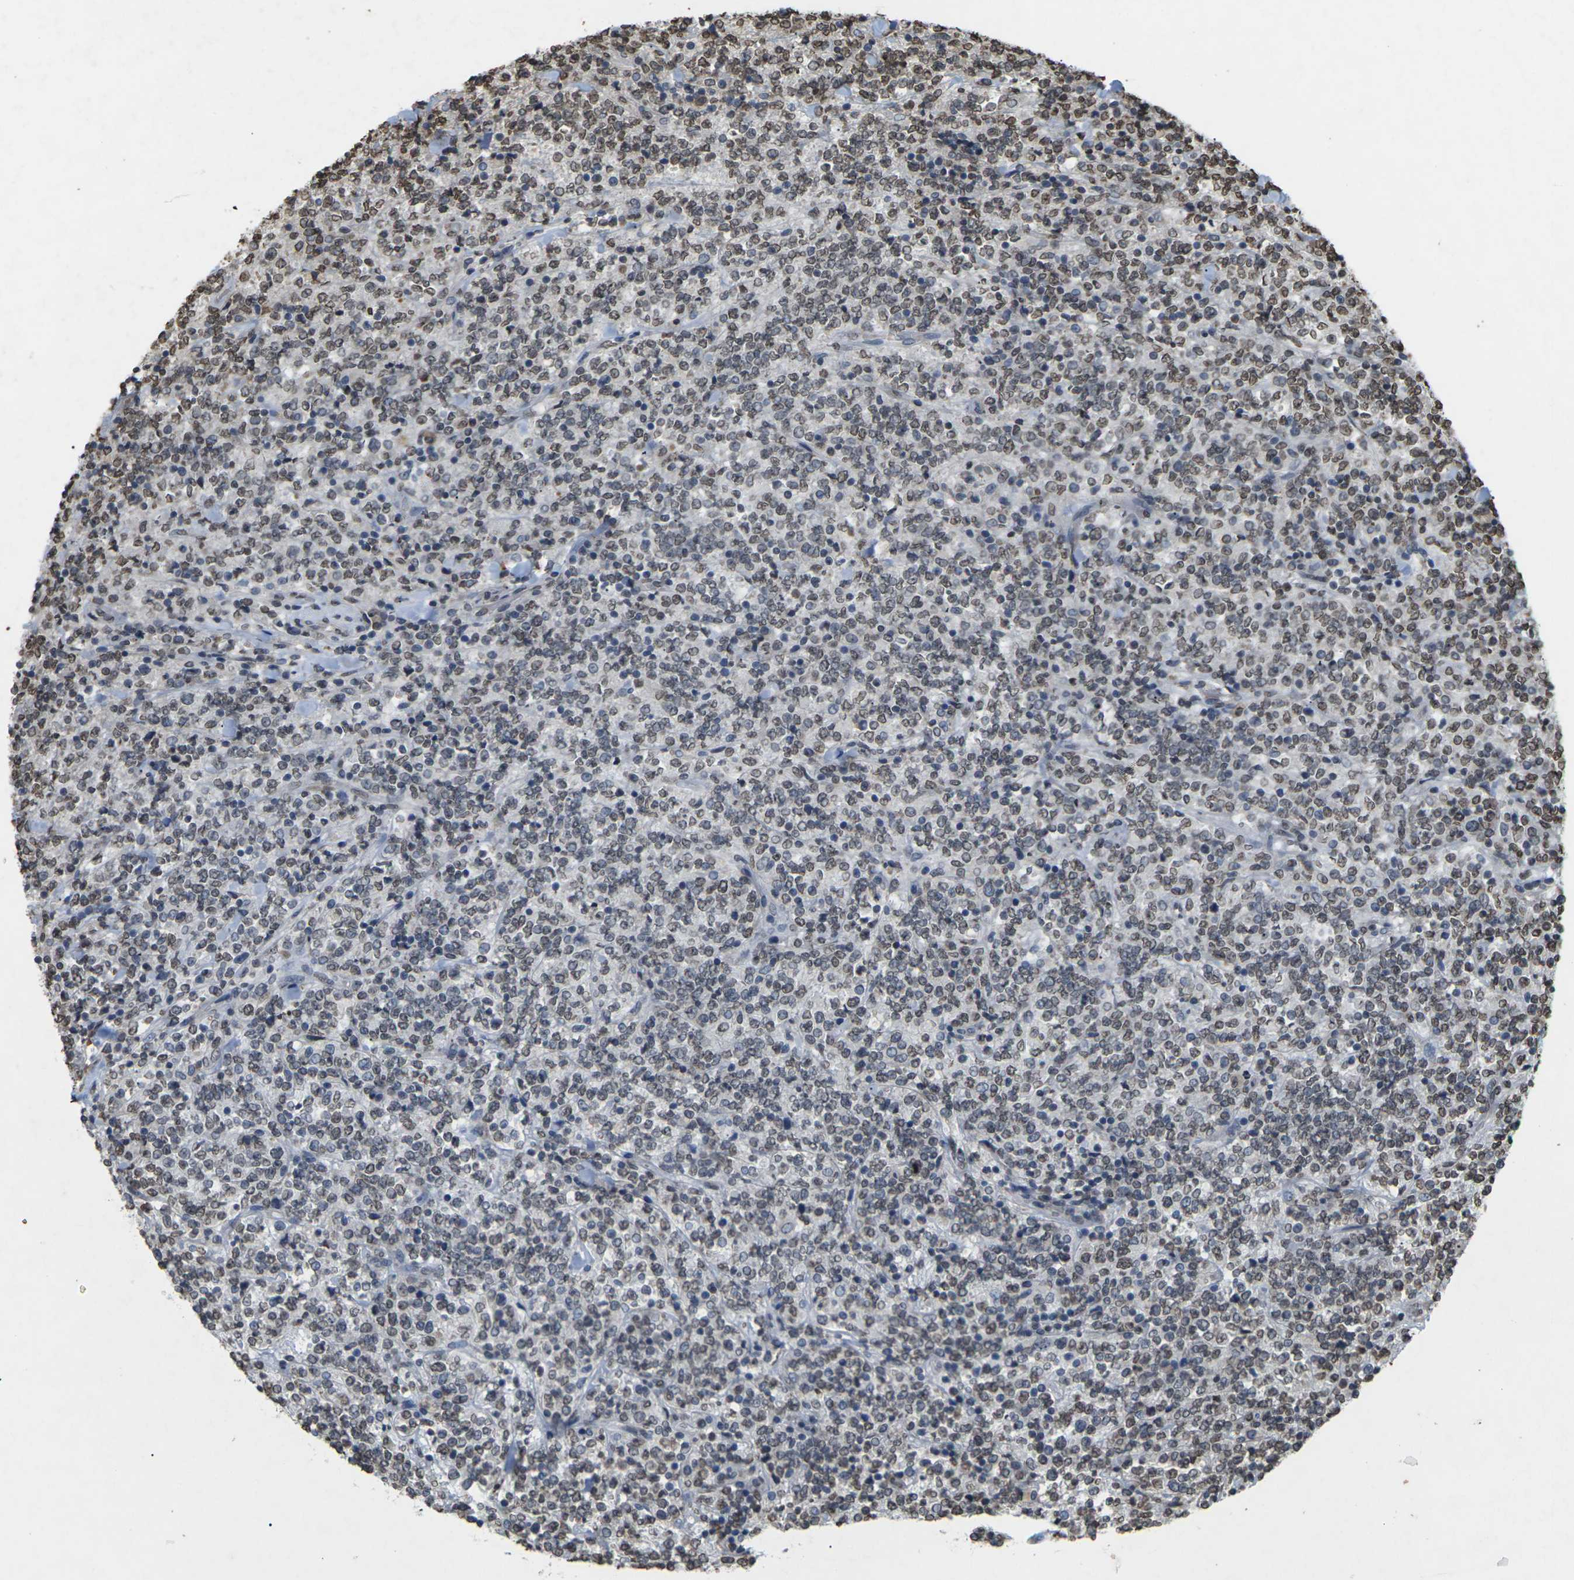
{"staining": {"intensity": "weak", "quantity": "25%-75%", "location": "nuclear"}, "tissue": "lymphoma", "cell_type": "Tumor cells", "image_type": "cancer", "snomed": [{"axis": "morphology", "description": "Malignant lymphoma, non-Hodgkin's type, High grade"}, {"axis": "topography", "description": "Soft tissue"}], "caption": "DAB (3,3'-diaminobenzidine) immunohistochemical staining of human high-grade malignant lymphoma, non-Hodgkin's type shows weak nuclear protein staining in approximately 25%-75% of tumor cells. (DAB (3,3'-diaminobenzidine) IHC, brown staining for protein, blue staining for nuclei).", "gene": "EMSY", "patient": {"sex": "male", "age": 18}}